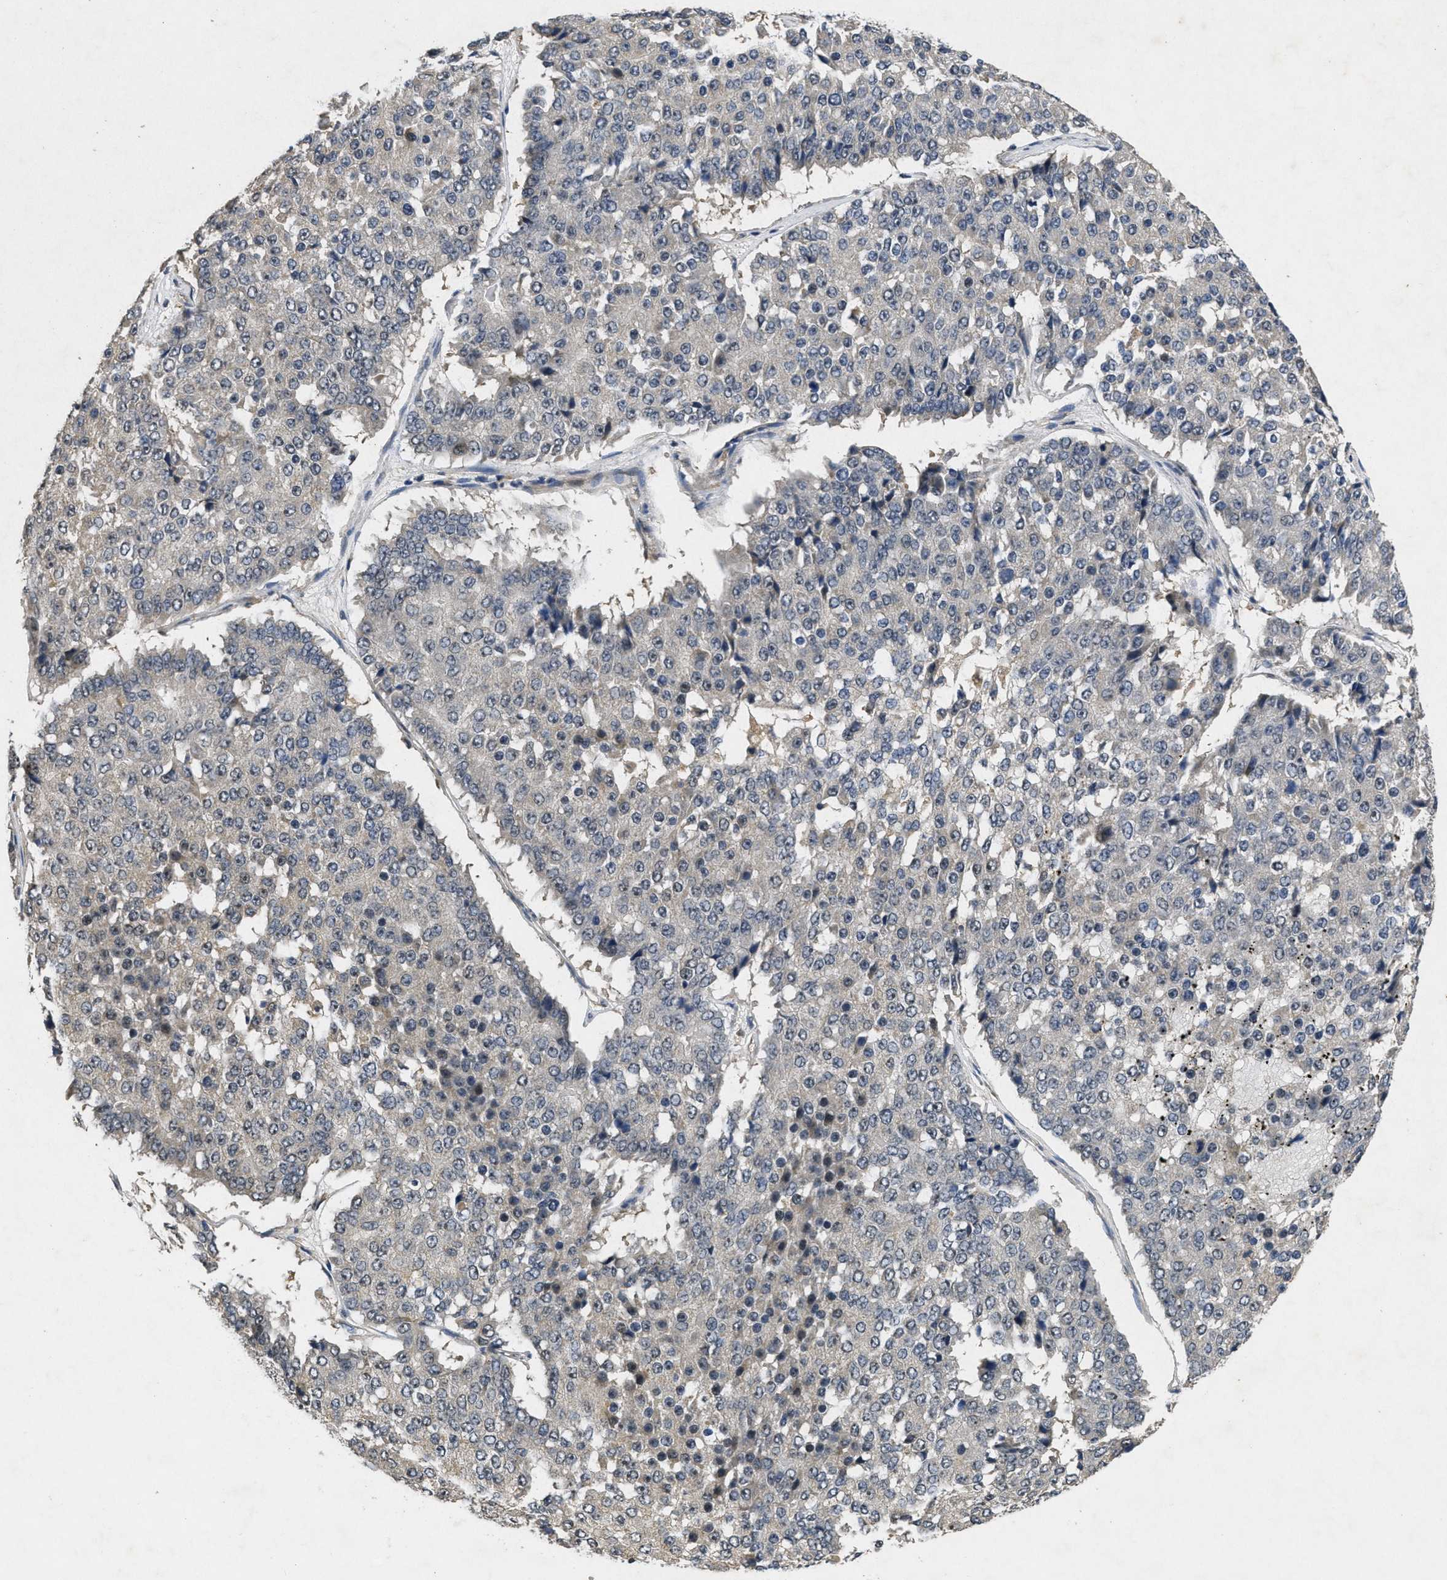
{"staining": {"intensity": "negative", "quantity": "none", "location": "none"}, "tissue": "pancreatic cancer", "cell_type": "Tumor cells", "image_type": "cancer", "snomed": [{"axis": "morphology", "description": "Adenocarcinoma, NOS"}, {"axis": "topography", "description": "Pancreas"}], "caption": "Immunohistochemical staining of human pancreatic cancer shows no significant expression in tumor cells.", "gene": "PAPOLG", "patient": {"sex": "male", "age": 50}}